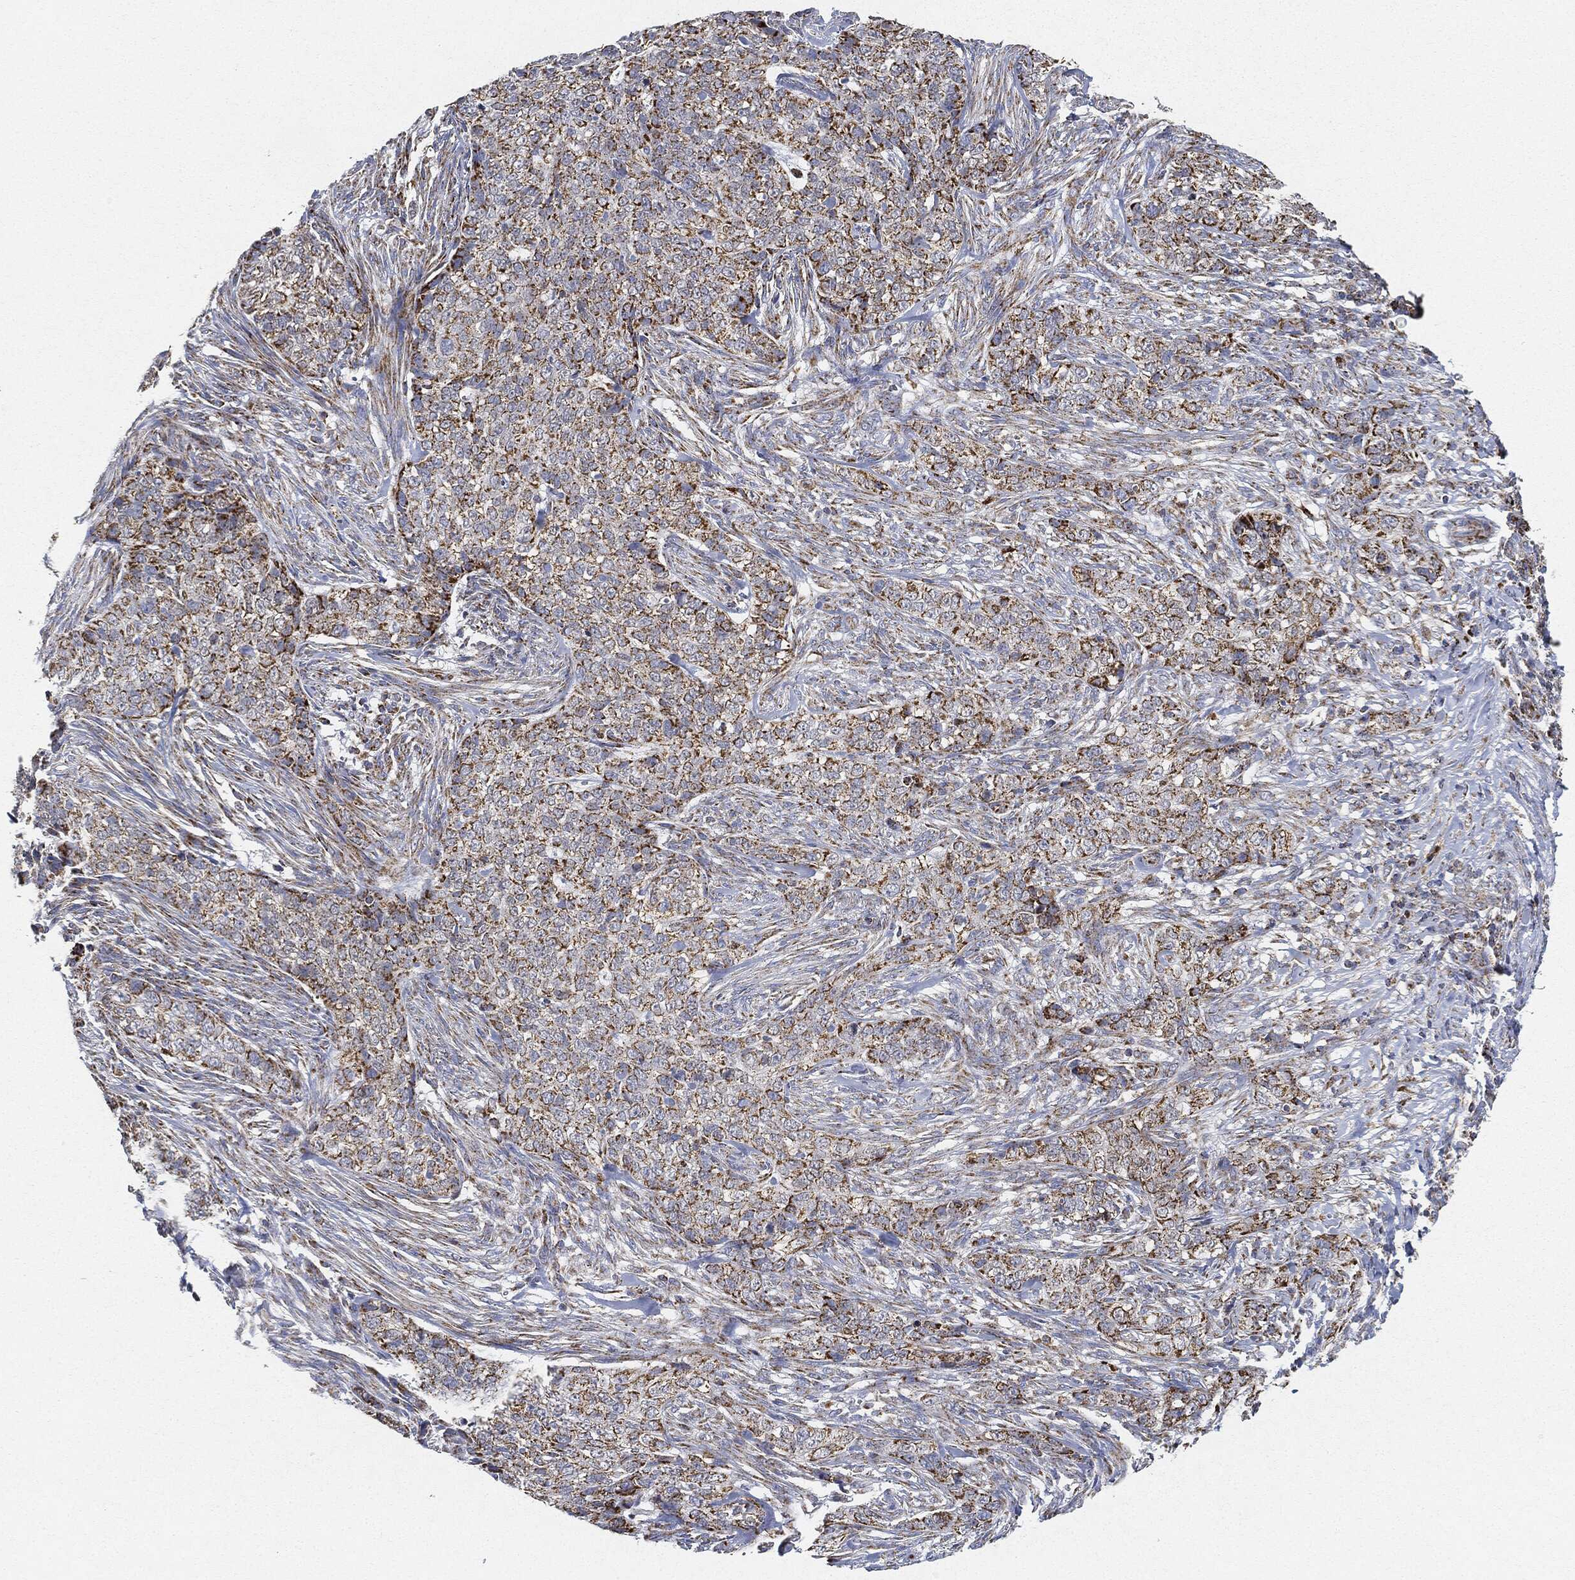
{"staining": {"intensity": "strong", "quantity": ">75%", "location": "cytoplasmic/membranous"}, "tissue": "skin cancer", "cell_type": "Tumor cells", "image_type": "cancer", "snomed": [{"axis": "morphology", "description": "Basal cell carcinoma"}, {"axis": "topography", "description": "Skin"}], "caption": "Skin cancer tissue reveals strong cytoplasmic/membranous expression in approximately >75% of tumor cells (DAB (3,3'-diaminobenzidine) = brown stain, brightfield microscopy at high magnification).", "gene": "CAPN15", "patient": {"sex": "female", "age": 69}}